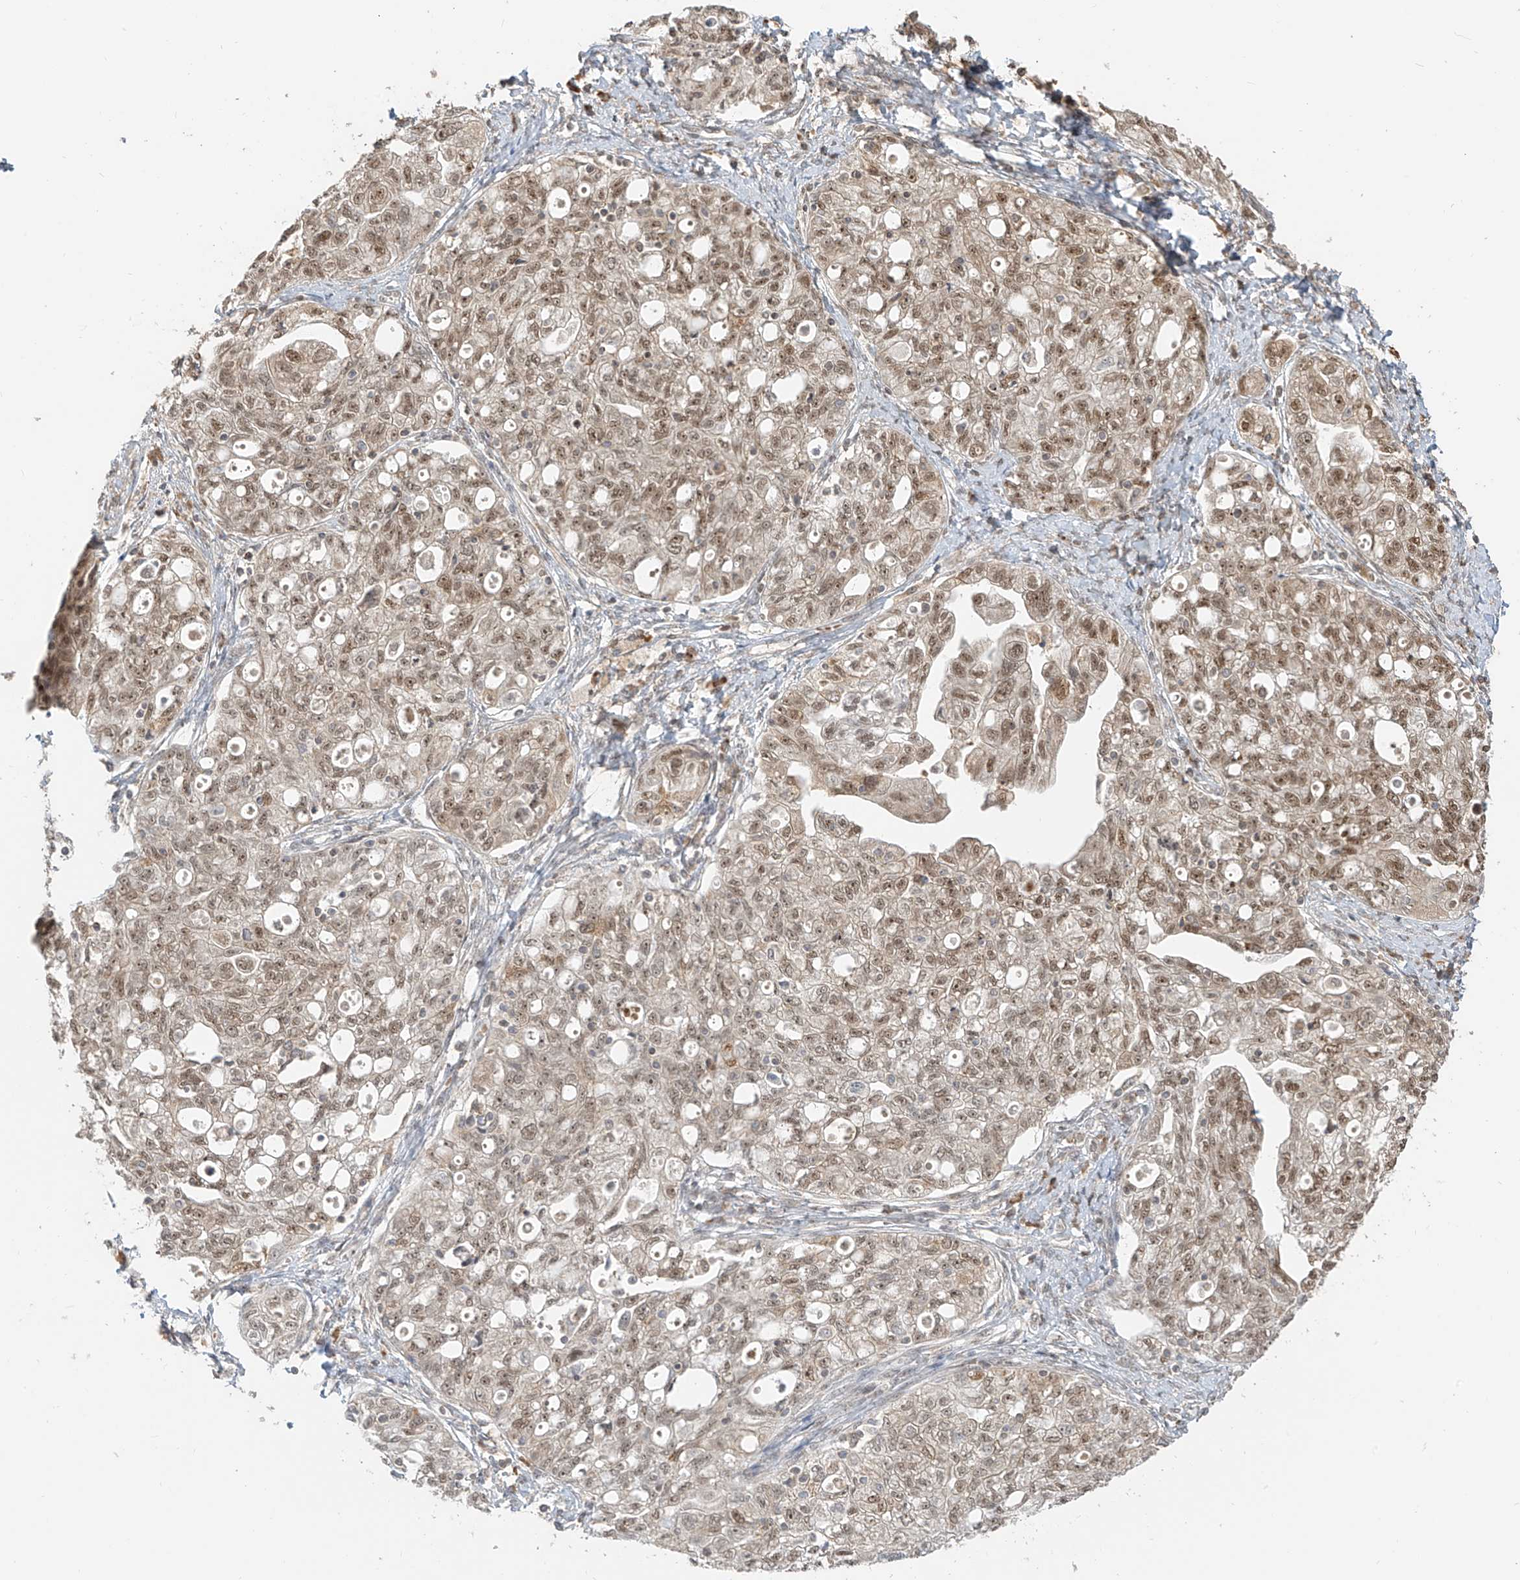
{"staining": {"intensity": "moderate", "quantity": ">75%", "location": "nuclear"}, "tissue": "ovarian cancer", "cell_type": "Tumor cells", "image_type": "cancer", "snomed": [{"axis": "morphology", "description": "Carcinoma, NOS"}, {"axis": "morphology", "description": "Cystadenocarcinoma, serous, NOS"}, {"axis": "topography", "description": "Ovary"}], "caption": "Immunohistochemistry of serous cystadenocarcinoma (ovarian) demonstrates medium levels of moderate nuclear staining in about >75% of tumor cells.", "gene": "ZMYM2", "patient": {"sex": "female", "age": 69}}